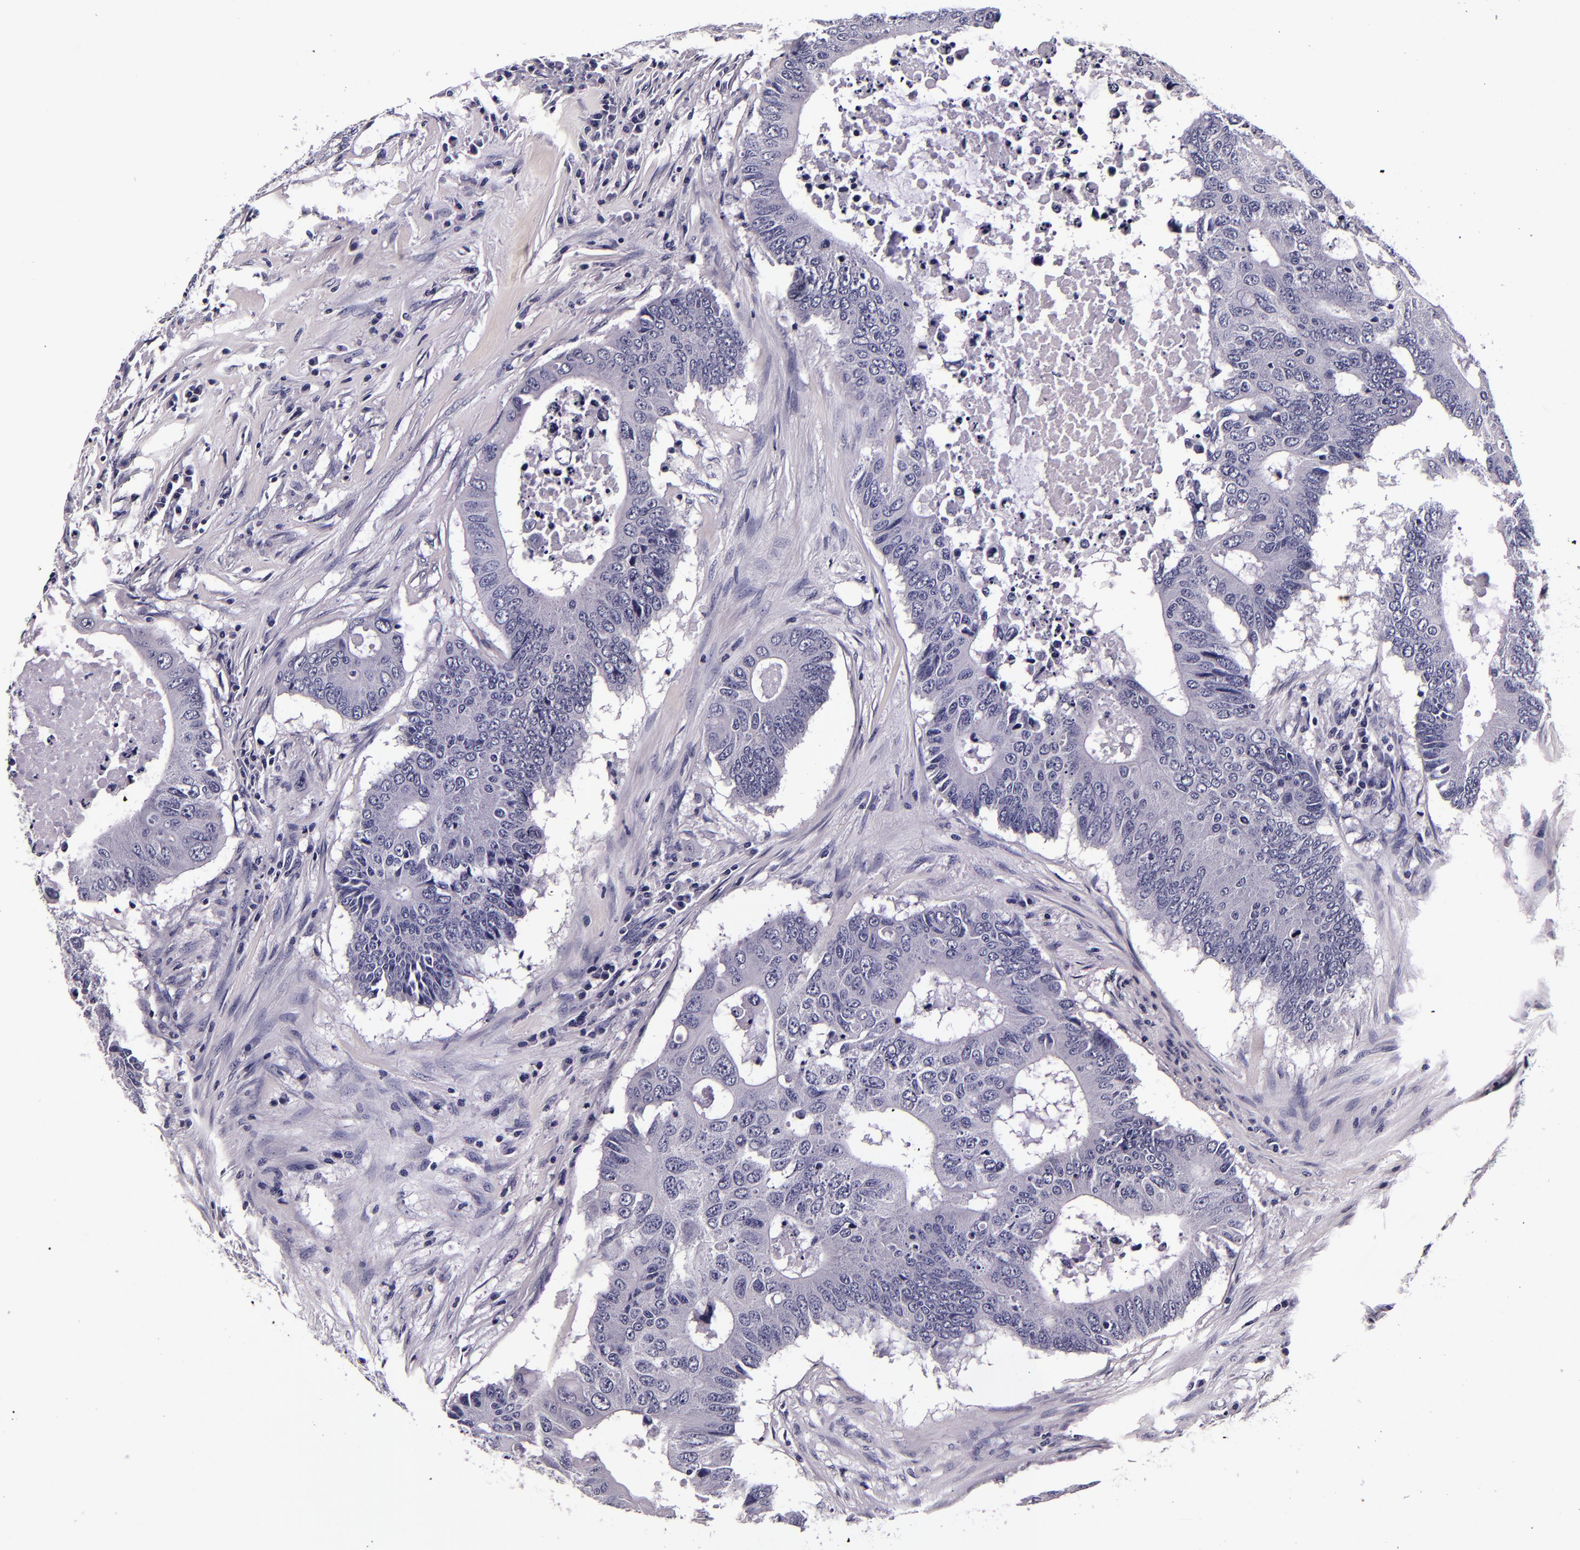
{"staining": {"intensity": "negative", "quantity": "none", "location": "none"}, "tissue": "colorectal cancer", "cell_type": "Tumor cells", "image_type": "cancer", "snomed": [{"axis": "morphology", "description": "Adenocarcinoma, NOS"}, {"axis": "topography", "description": "Colon"}], "caption": "Immunohistochemistry of adenocarcinoma (colorectal) demonstrates no staining in tumor cells.", "gene": "FBN1", "patient": {"sex": "male", "age": 71}}